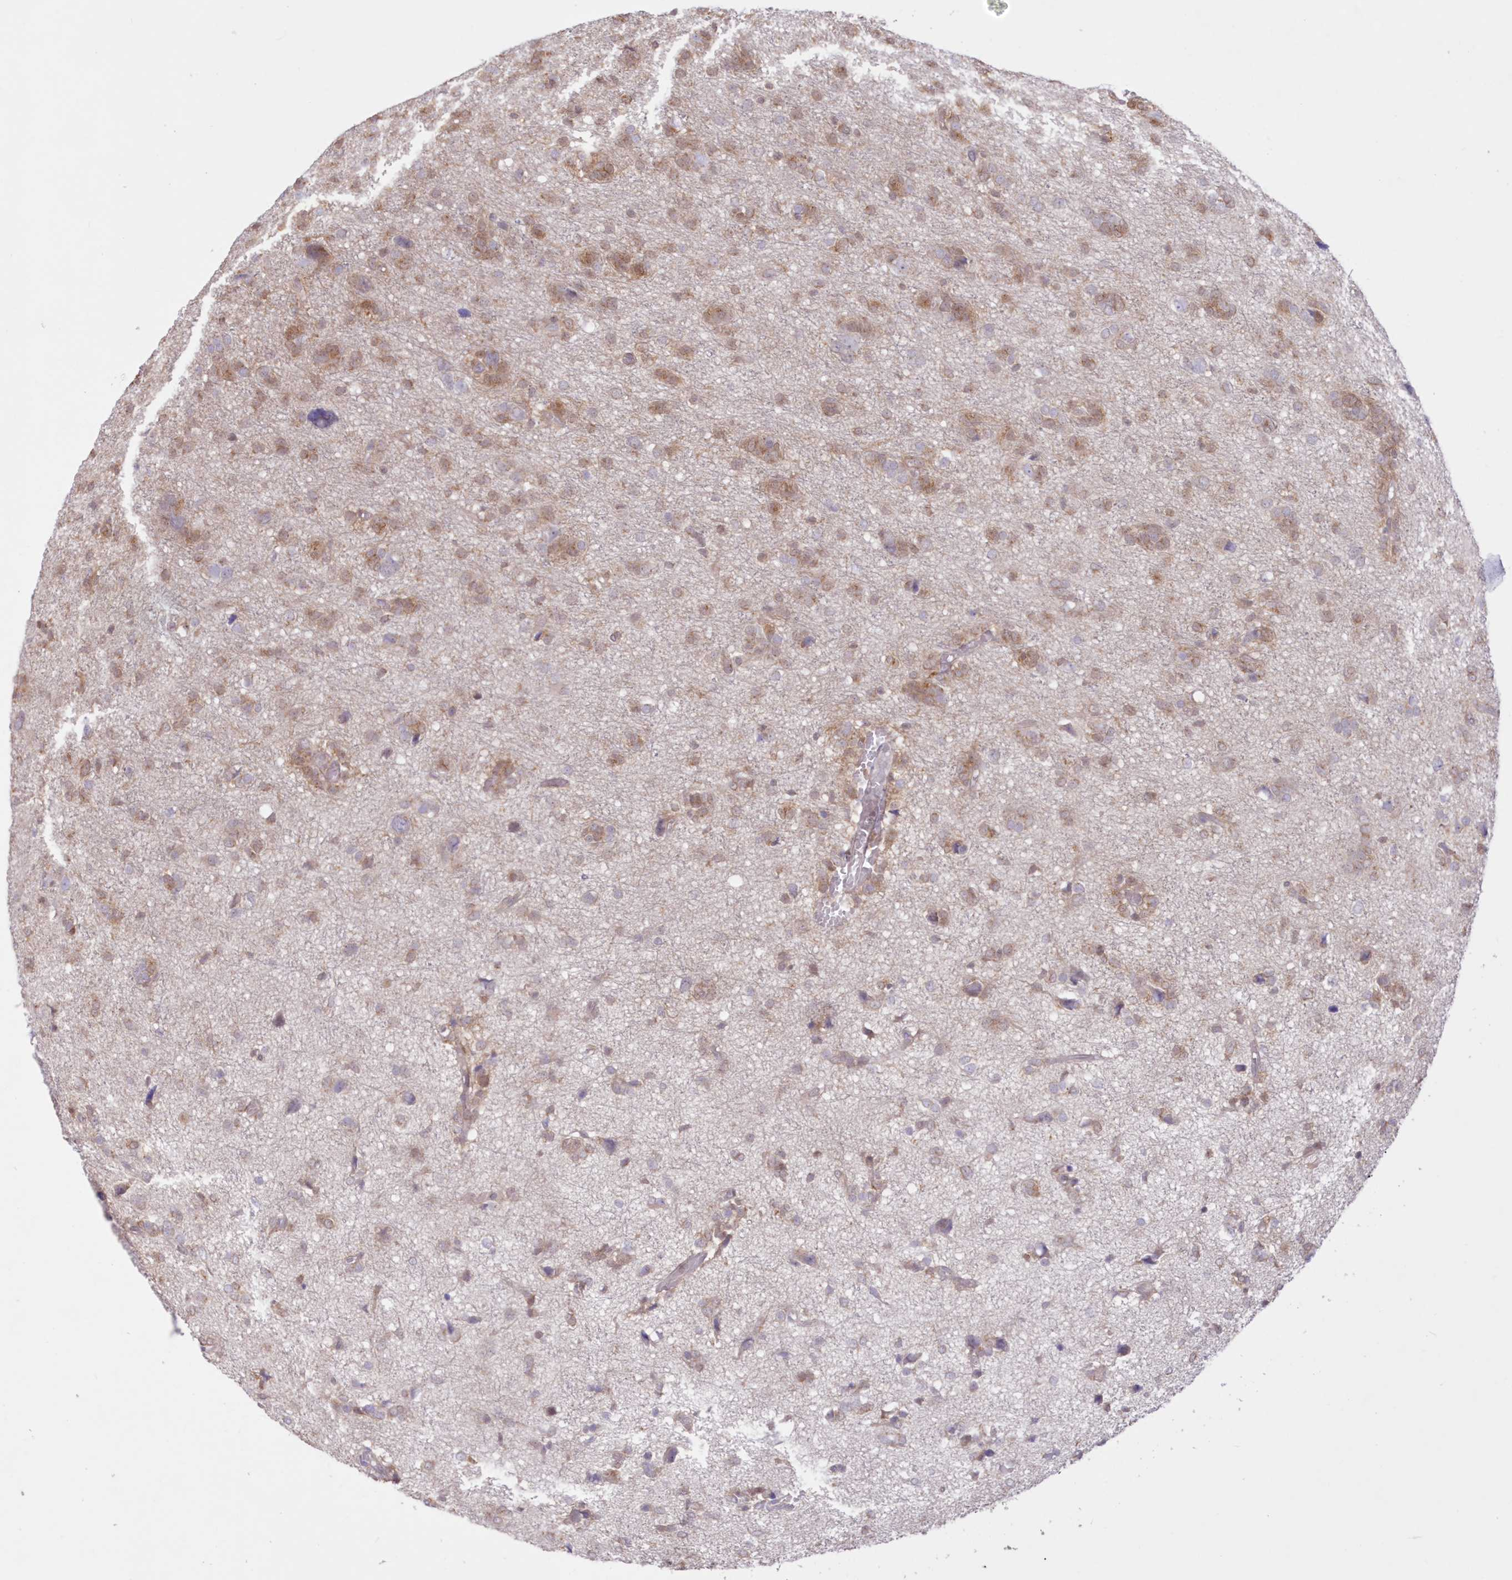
{"staining": {"intensity": "moderate", "quantity": ">75%", "location": "cytoplasmic/membranous,nuclear"}, "tissue": "glioma", "cell_type": "Tumor cells", "image_type": "cancer", "snomed": [{"axis": "morphology", "description": "Glioma, malignant, High grade"}, {"axis": "topography", "description": "Brain"}], "caption": "Malignant glioma (high-grade) stained with IHC displays moderate cytoplasmic/membranous and nuclear staining in about >75% of tumor cells.", "gene": "RNPEP", "patient": {"sex": "female", "age": 59}}